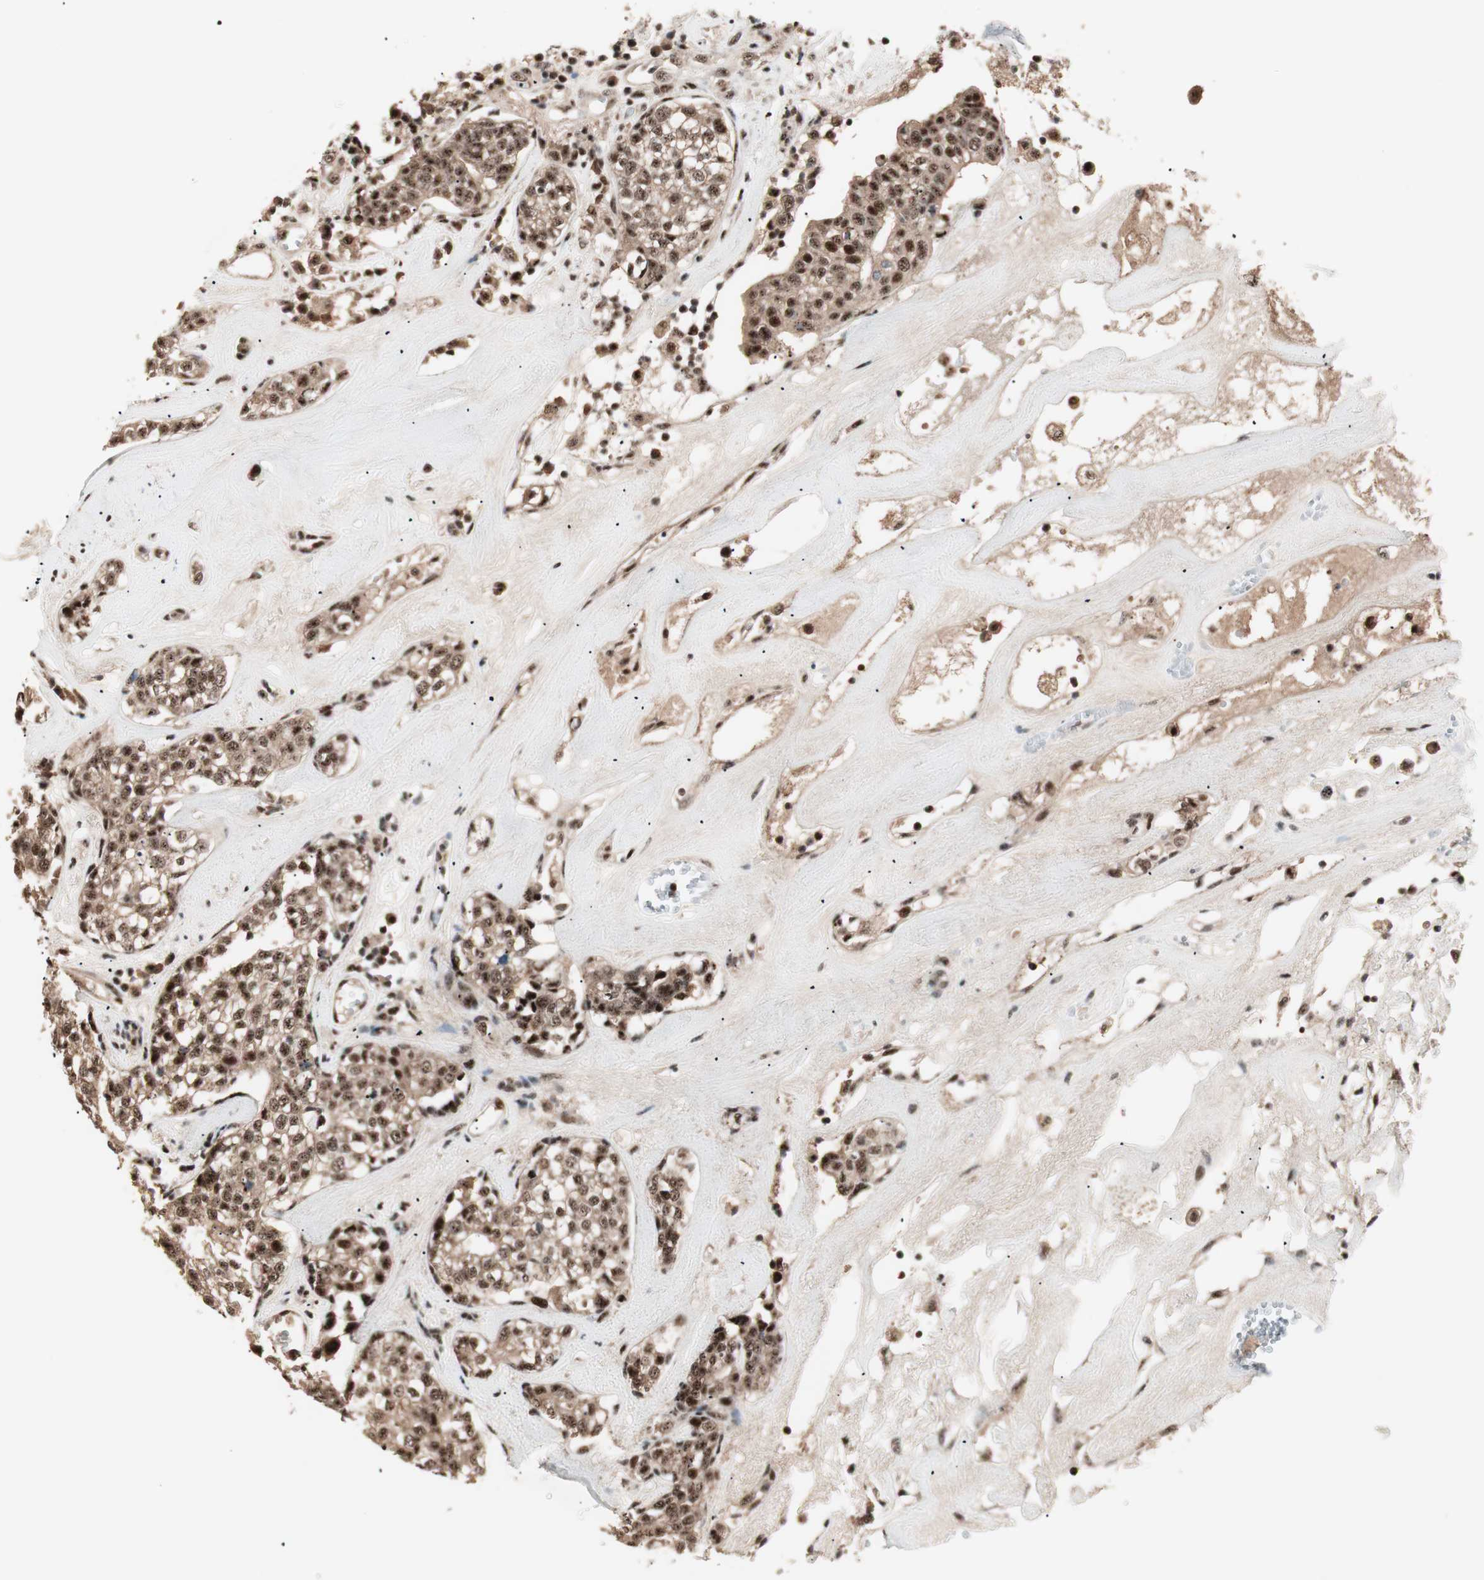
{"staining": {"intensity": "strong", "quantity": ">75%", "location": "cytoplasmic/membranous,nuclear"}, "tissue": "head and neck cancer", "cell_type": "Tumor cells", "image_type": "cancer", "snomed": [{"axis": "morphology", "description": "Adenocarcinoma, NOS"}, {"axis": "topography", "description": "Salivary gland"}, {"axis": "topography", "description": "Head-Neck"}], "caption": "This image displays immunohistochemistry (IHC) staining of adenocarcinoma (head and neck), with high strong cytoplasmic/membranous and nuclear expression in approximately >75% of tumor cells.", "gene": "NR5A2", "patient": {"sex": "female", "age": 65}}